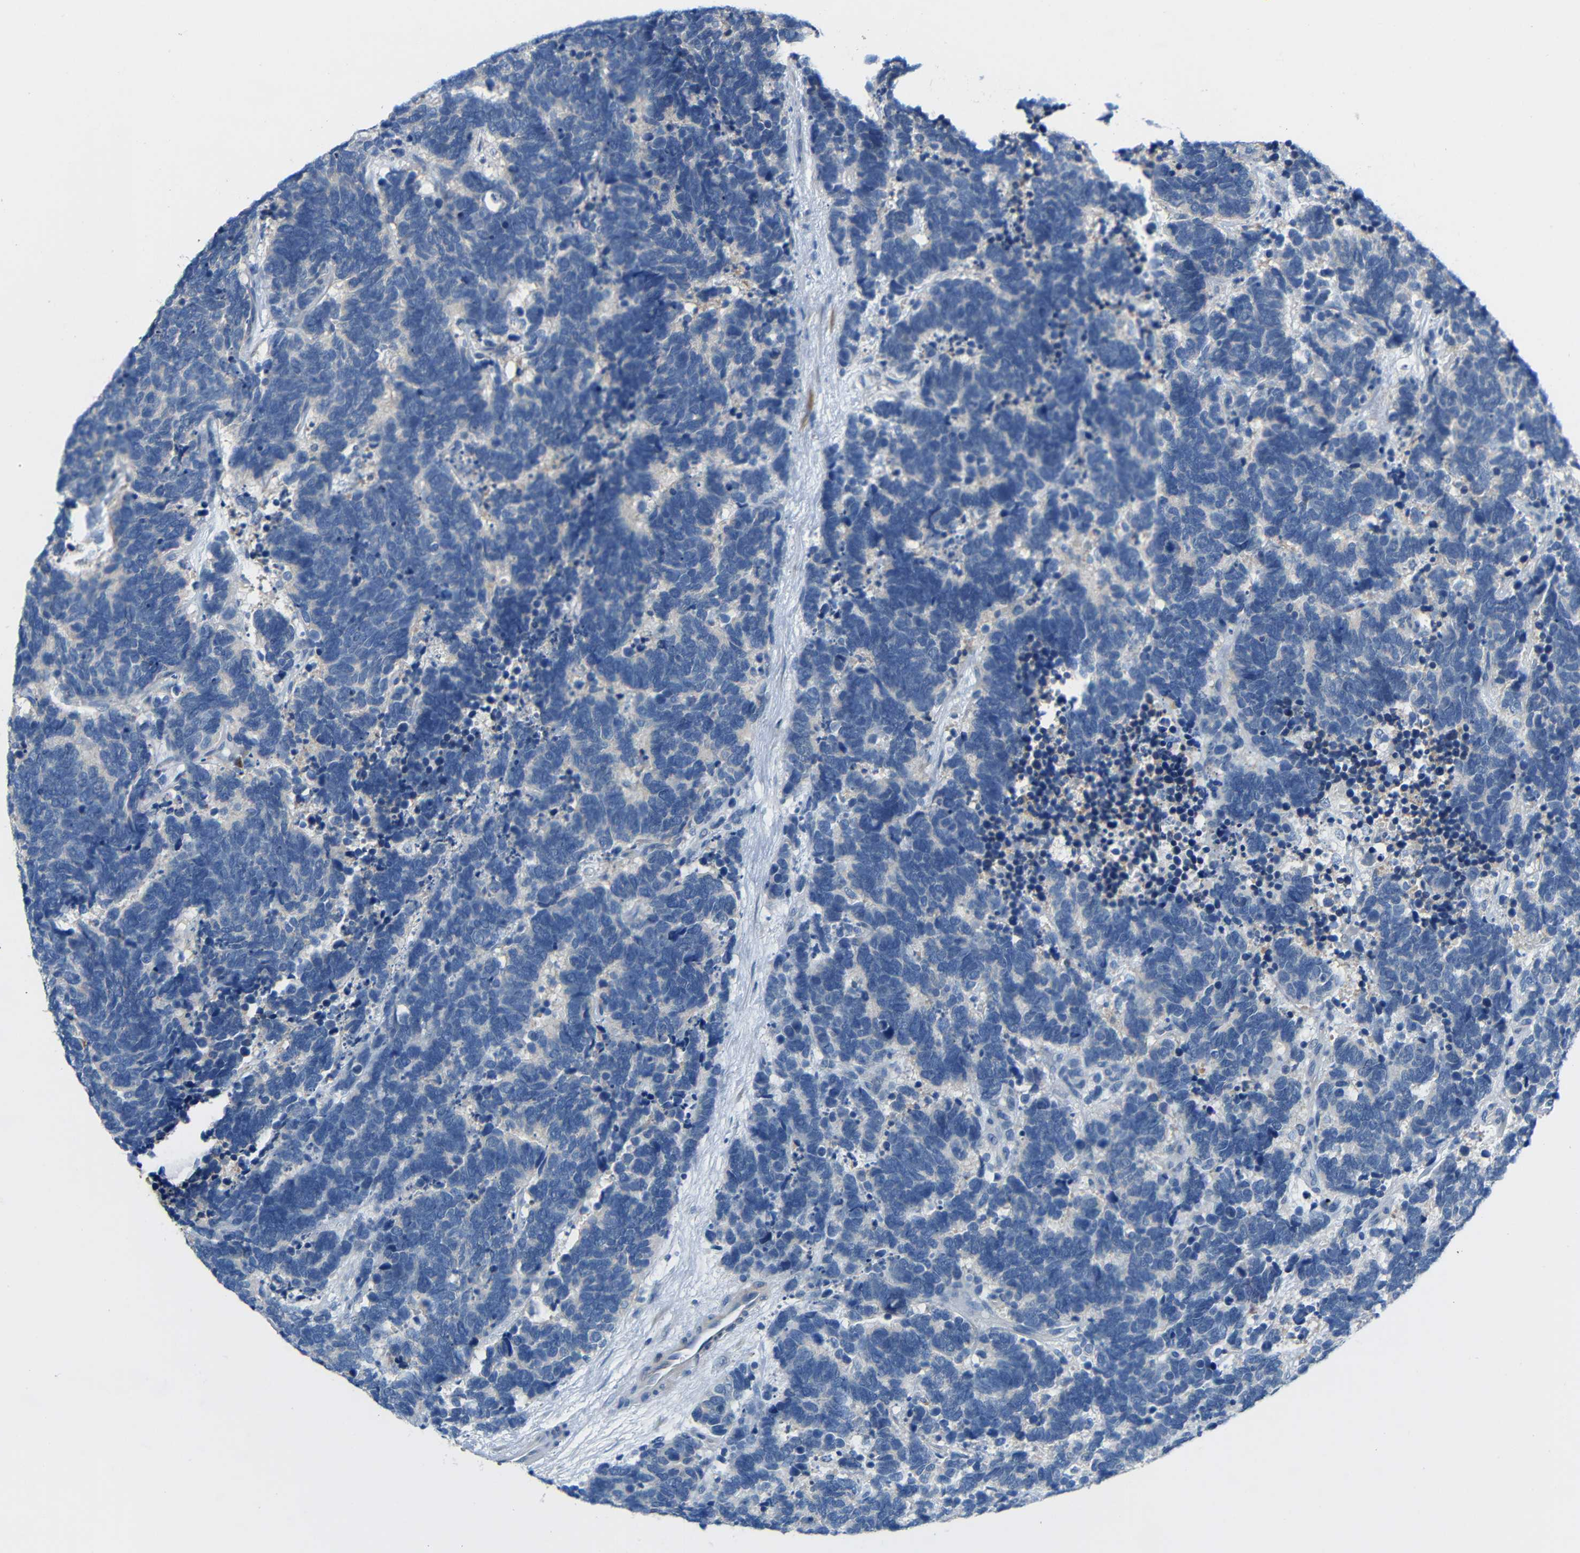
{"staining": {"intensity": "negative", "quantity": "none", "location": "none"}, "tissue": "carcinoid", "cell_type": "Tumor cells", "image_type": "cancer", "snomed": [{"axis": "morphology", "description": "Carcinoma, NOS"}, {"axis": "morphology", "description": "Carcinoid, malignant, NOS"}, {"axis": "topography", "description": "Urinary bladder"}], "caption": "The photomicrograph shows no staining of tumor cells in carcinoid (malignant). (IHC, brightfield microscopy, high magnification).", "gene": "NEGR1", "patient": {"sex": "male", "age": 57}}